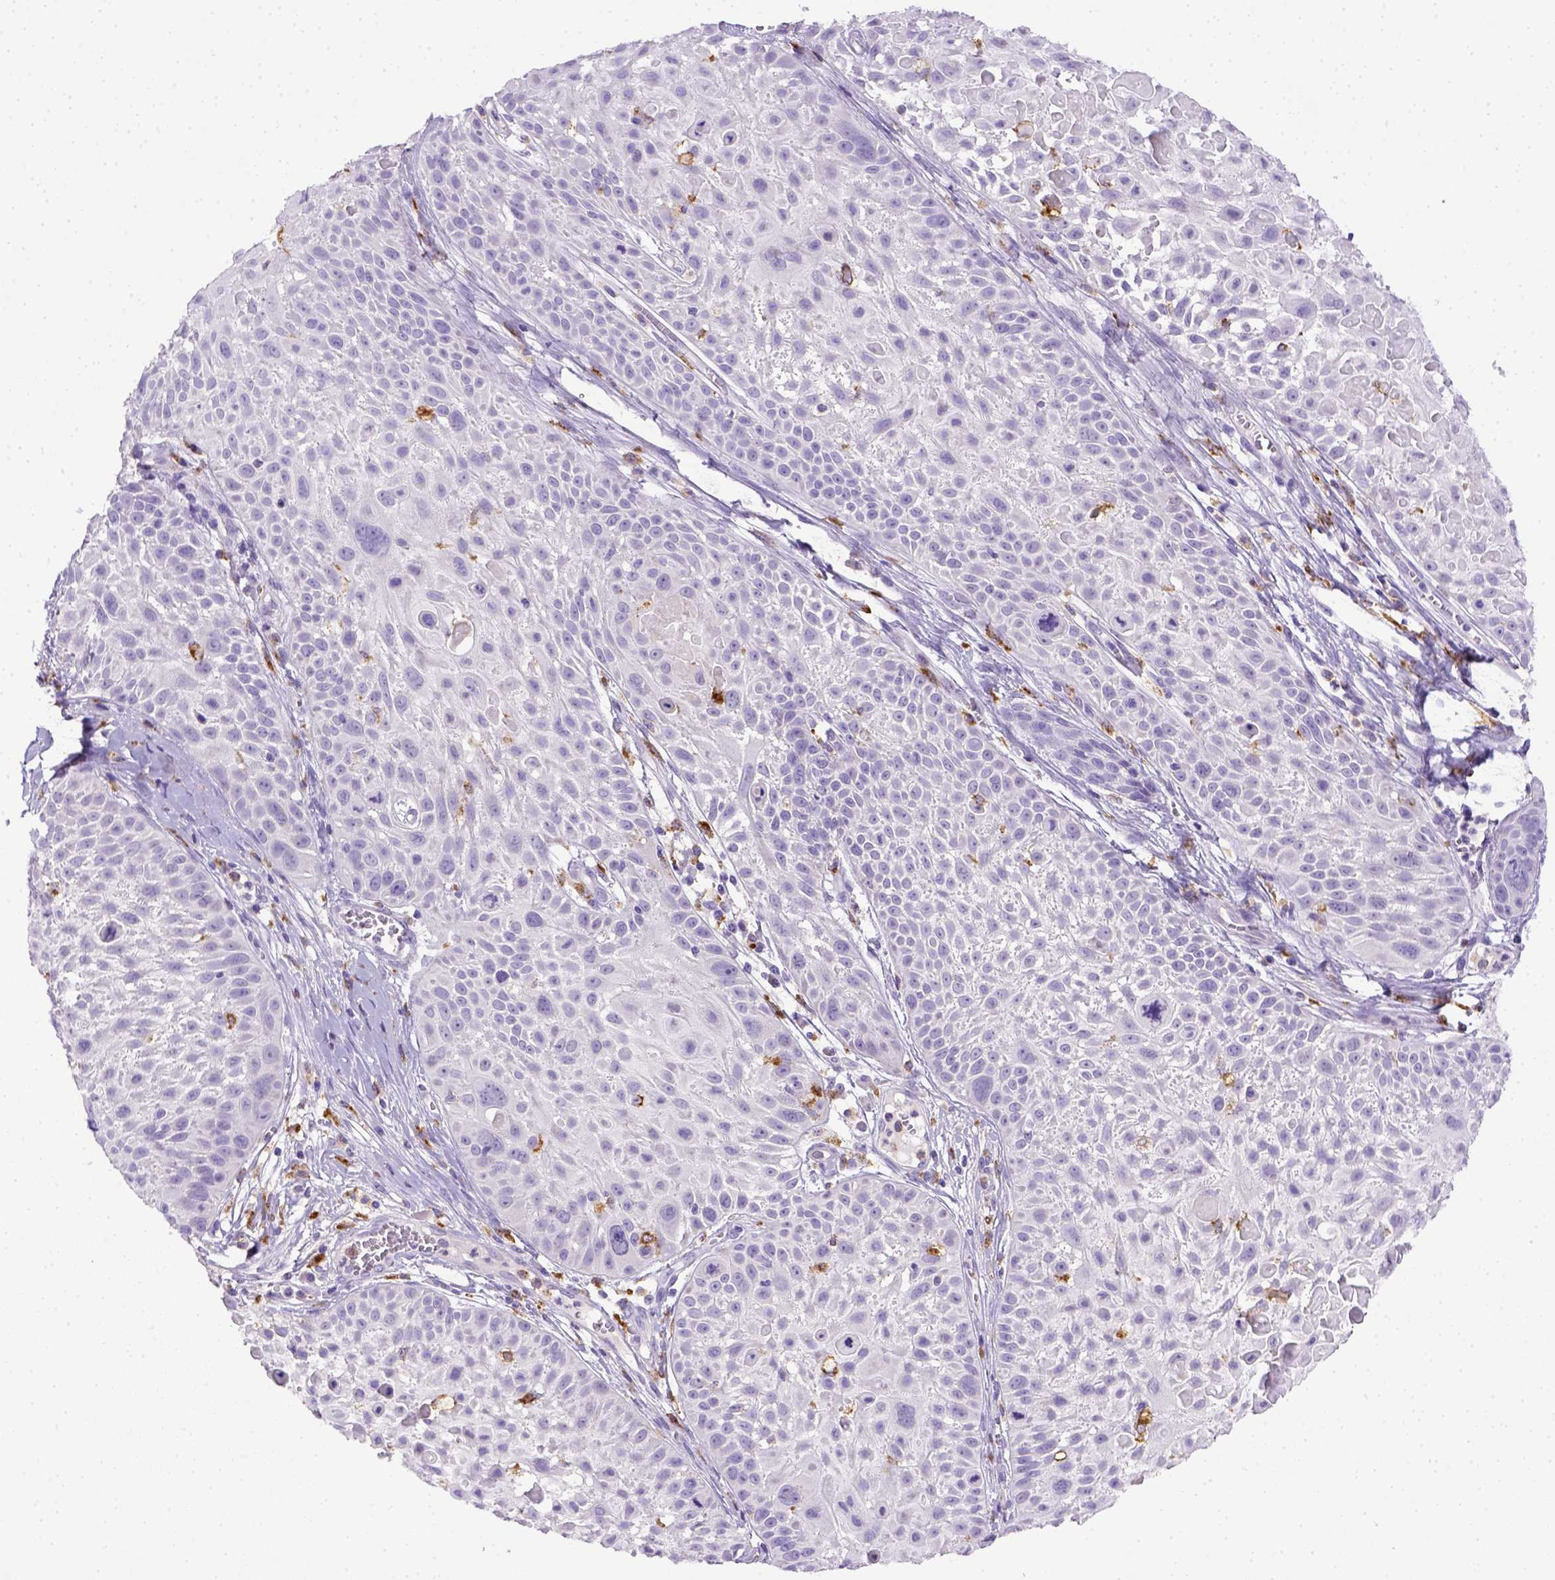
{"staining": {"intensity": "negative", "quantity": "none", "location": "none"}, "tissue": "skin cancer", "cell_type": "Tumor cells", "image_type": "cancer", "snomed": [{"axis": "morphology", "description": "Squamous cell carcinoma, NOS"}, {"axis": "topography", "description": "Skin"}, {"axis": "topography", "description": "Anal"}], "caption": "Protein analysis of squamous cell carcinoma (skin) displays no significant staining in tumor cells.", "gene": "CD68", "patient": {"sex": "female", "age": 75}}